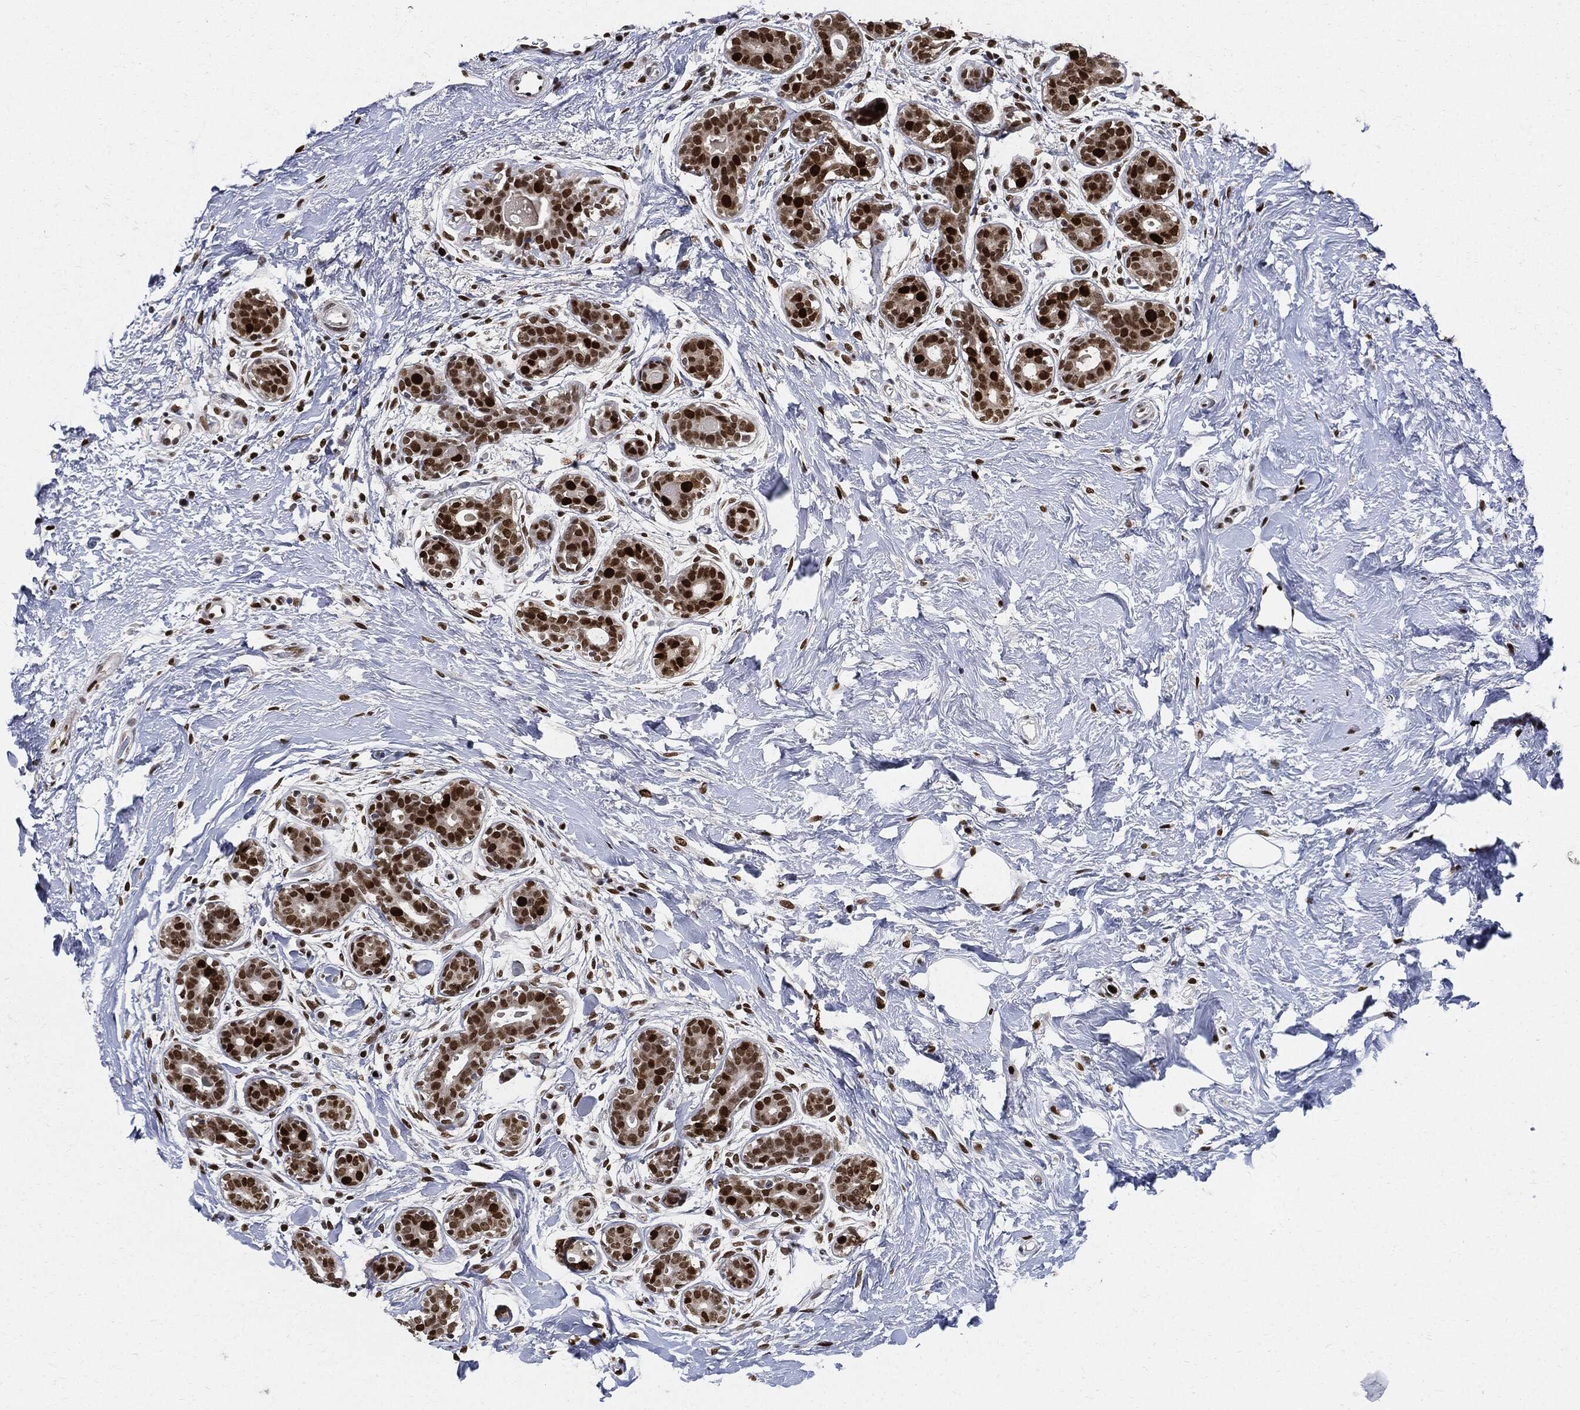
{"staining": {"intensity": "negative", "quantity": "none", "location": "none"}, "tissue": "breast", "cell_type": "Adipocytes", "image_type": "normal", "snomed": [{"axis": "morphology", "description": "Normal tissue, NOS"}, {"axis": "topography", "description": "Breast"}], "caption": "DAB (3,3'-diaminobenzidine) immunohistochemical staining of normal human breast demonstrates no significant expression in adipocytes.", "gene": "PCNA", "patient": {"sex": "female", "age": 43}}